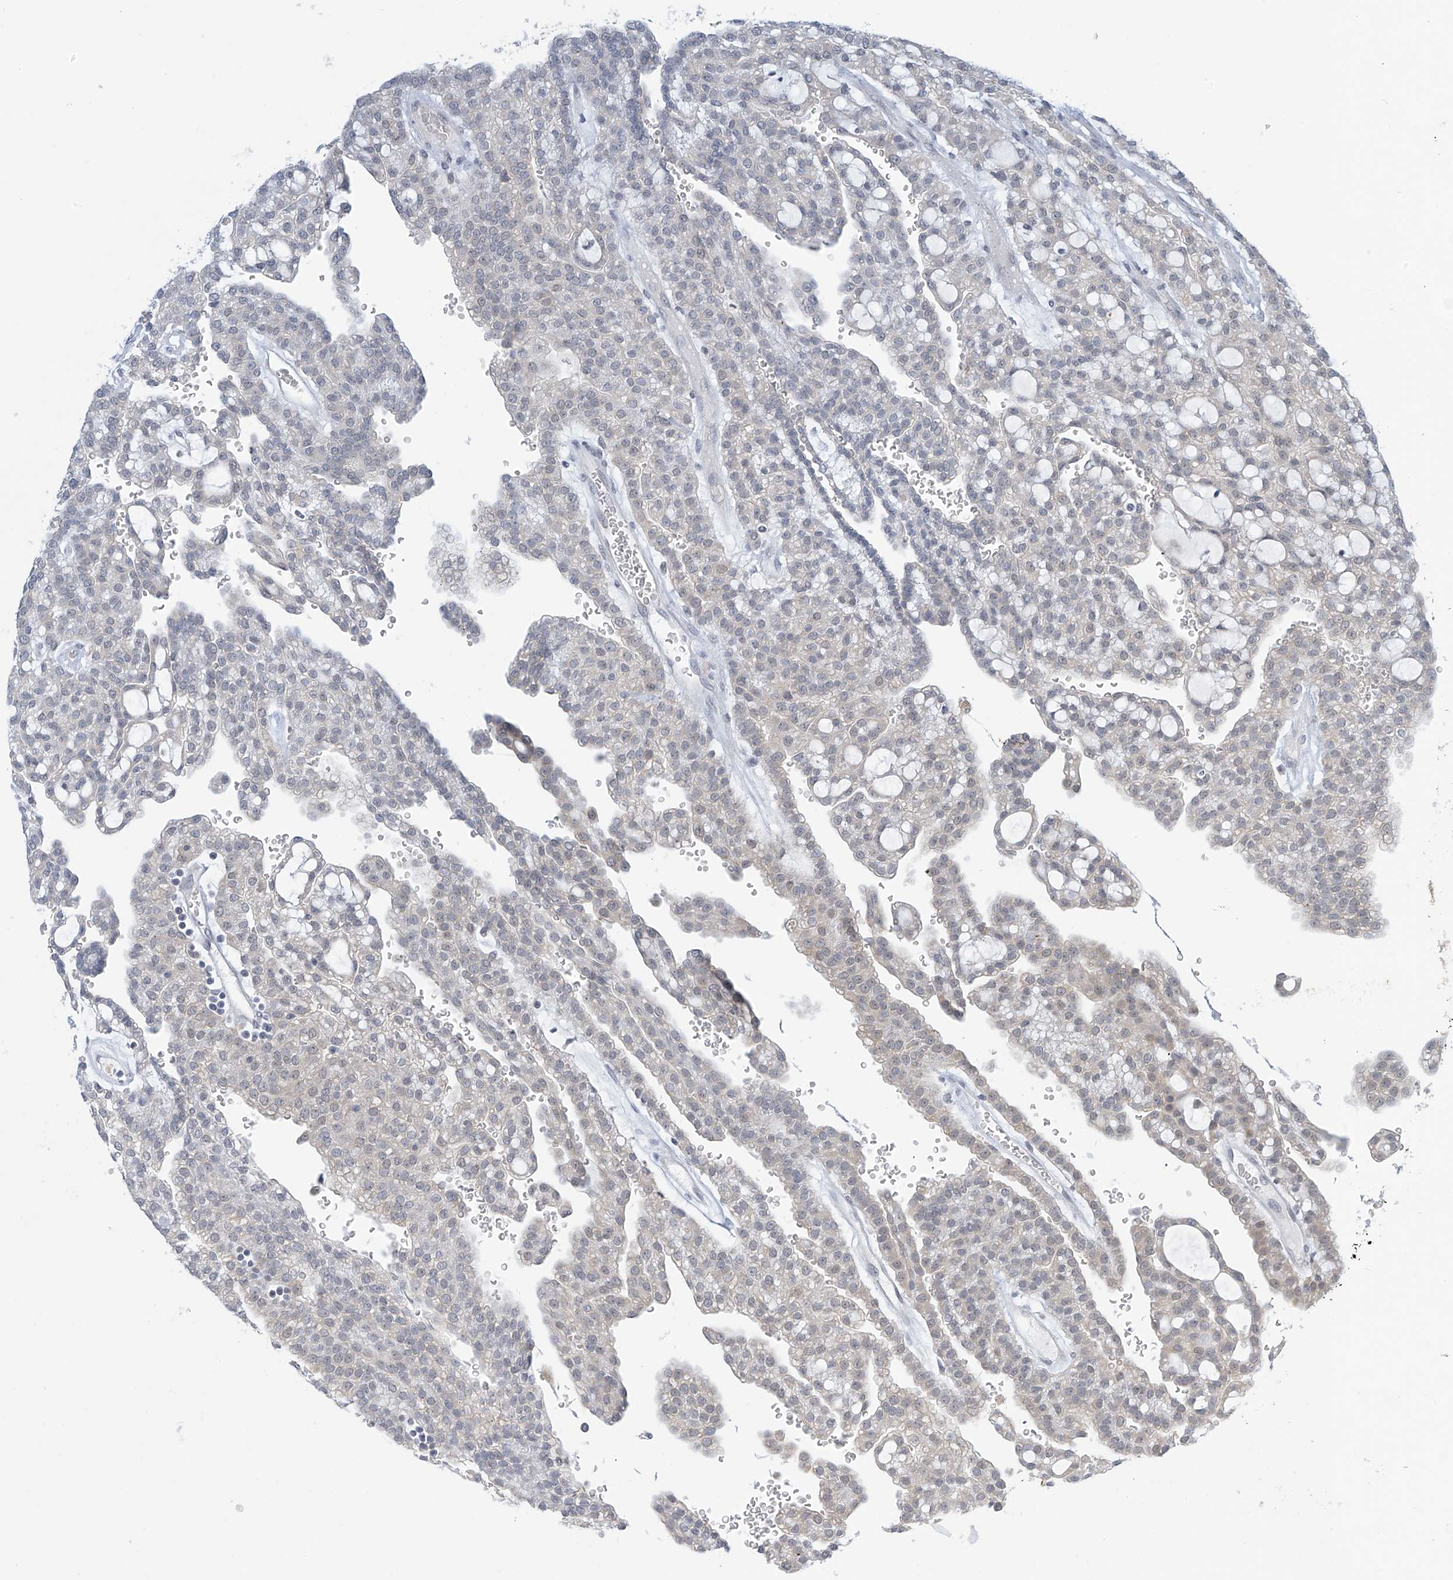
{"staining": {"intensity": "negative", "quantity": "none", "location": "none"}, "tissue": "renal cancer", "cell_type": "Tumor cells", "image_type": "cancer", "snomed": [{"axis": "morphology", "description": "Adenocarcinoma, NOS"}, {"axis": "topography", "description": "Kidney"}], "caption": "Tumor cells are negative for brown protein staining in renal cancer. (DAB (3,3'-diaminobenzidine) immunohistochemistry with hematoxylin counter stain).", "gene": "APLF", "patient": {"sex": "male", "age": 63}}